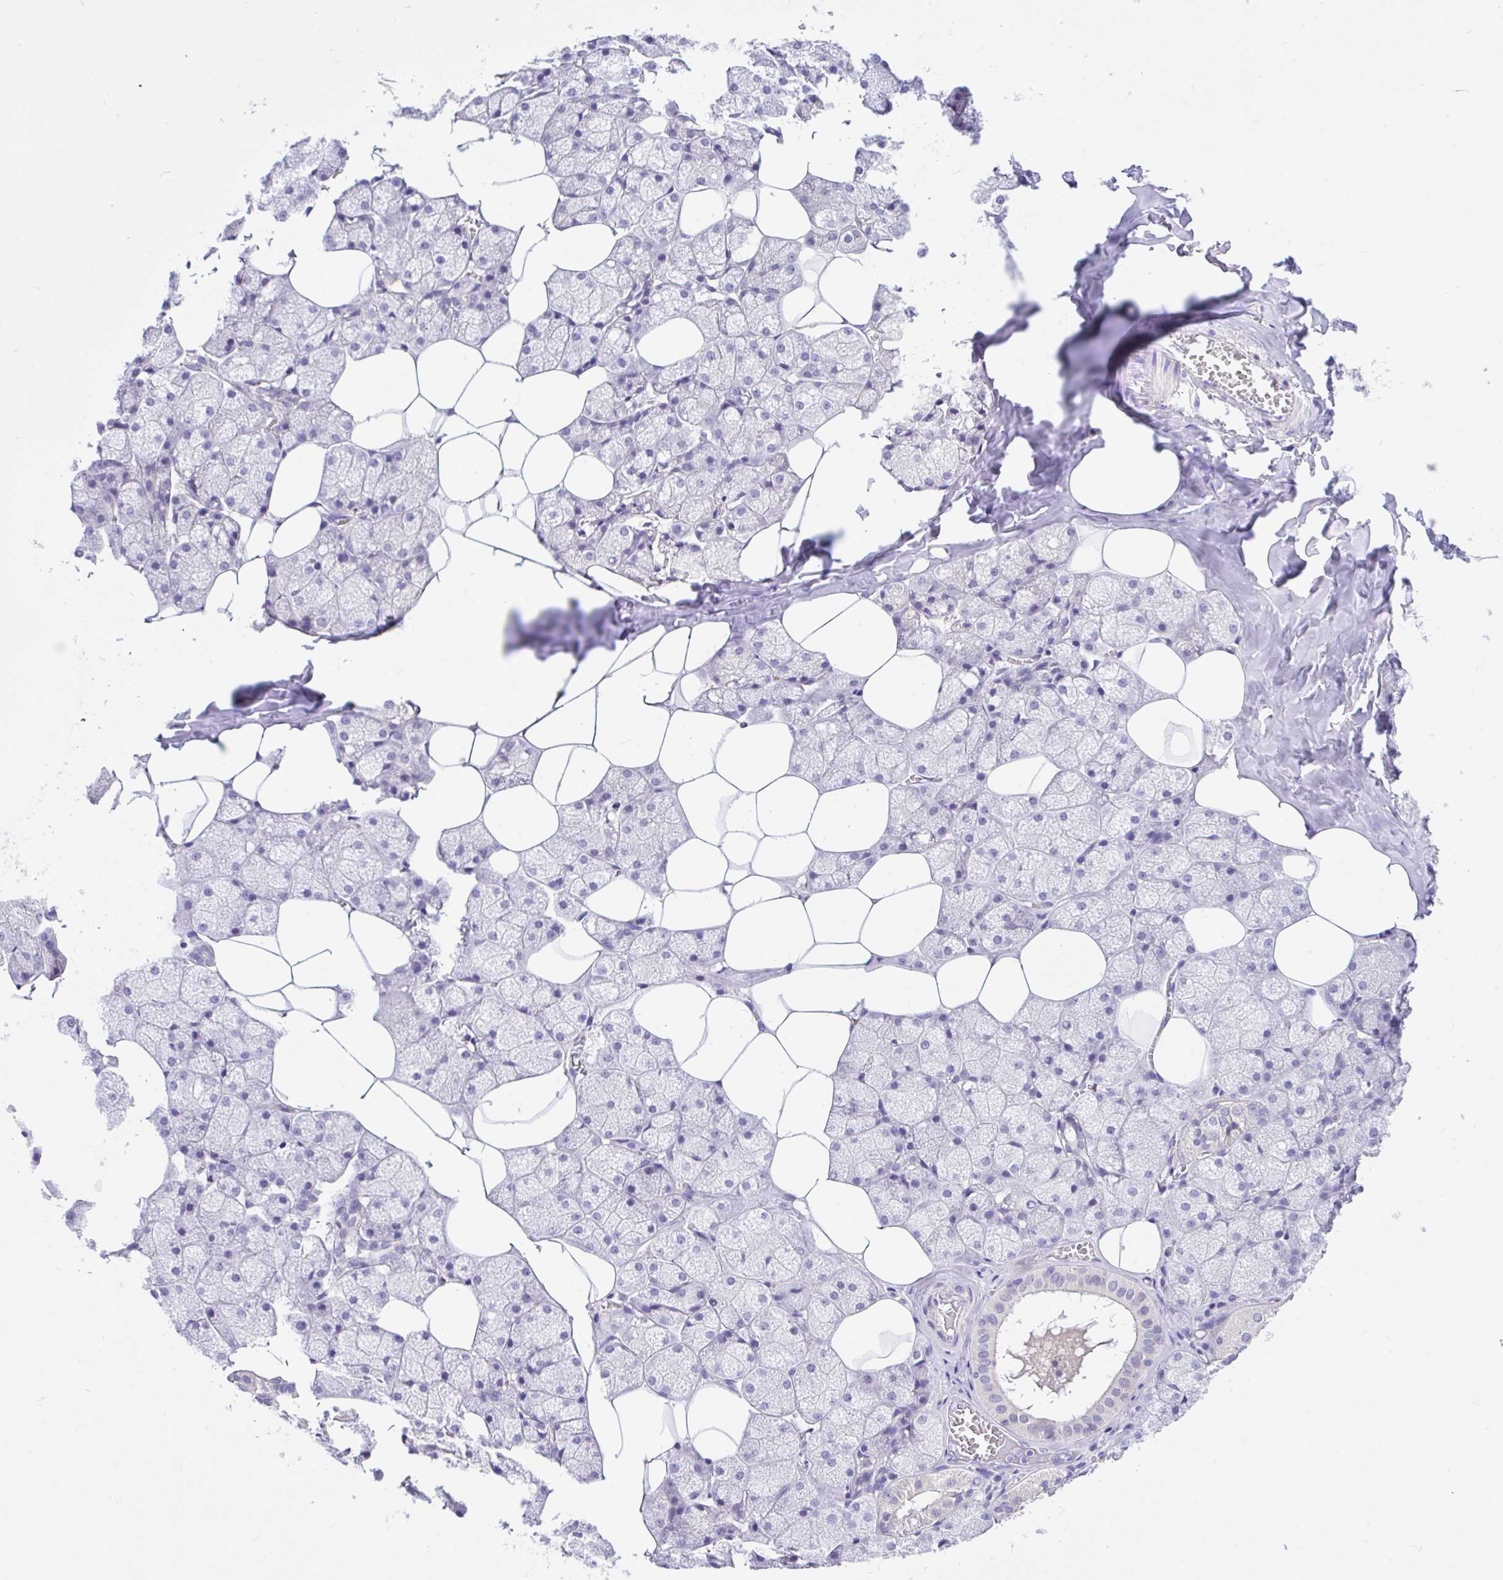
{"staining": {"intensity": "negative", "quantity": "none", "location": "none"}, "tissue": "salivary gland", "cell_type": "Glandular cells", "image_type": "normal", "snomed": [{"axis": "morphology", "description": "Normal tissue, NOS"}, {"axis": "topography", "description": "Salivary gland"}, {"axis": "topography", "description": "Peripheral nerve tissue"}], "caption": "Glandular cells show no significant staining in benign salivary gland. Nuclei are stained in blue.", "gene": "ANO4", "patient": {"sex": "male", "age": 38}}